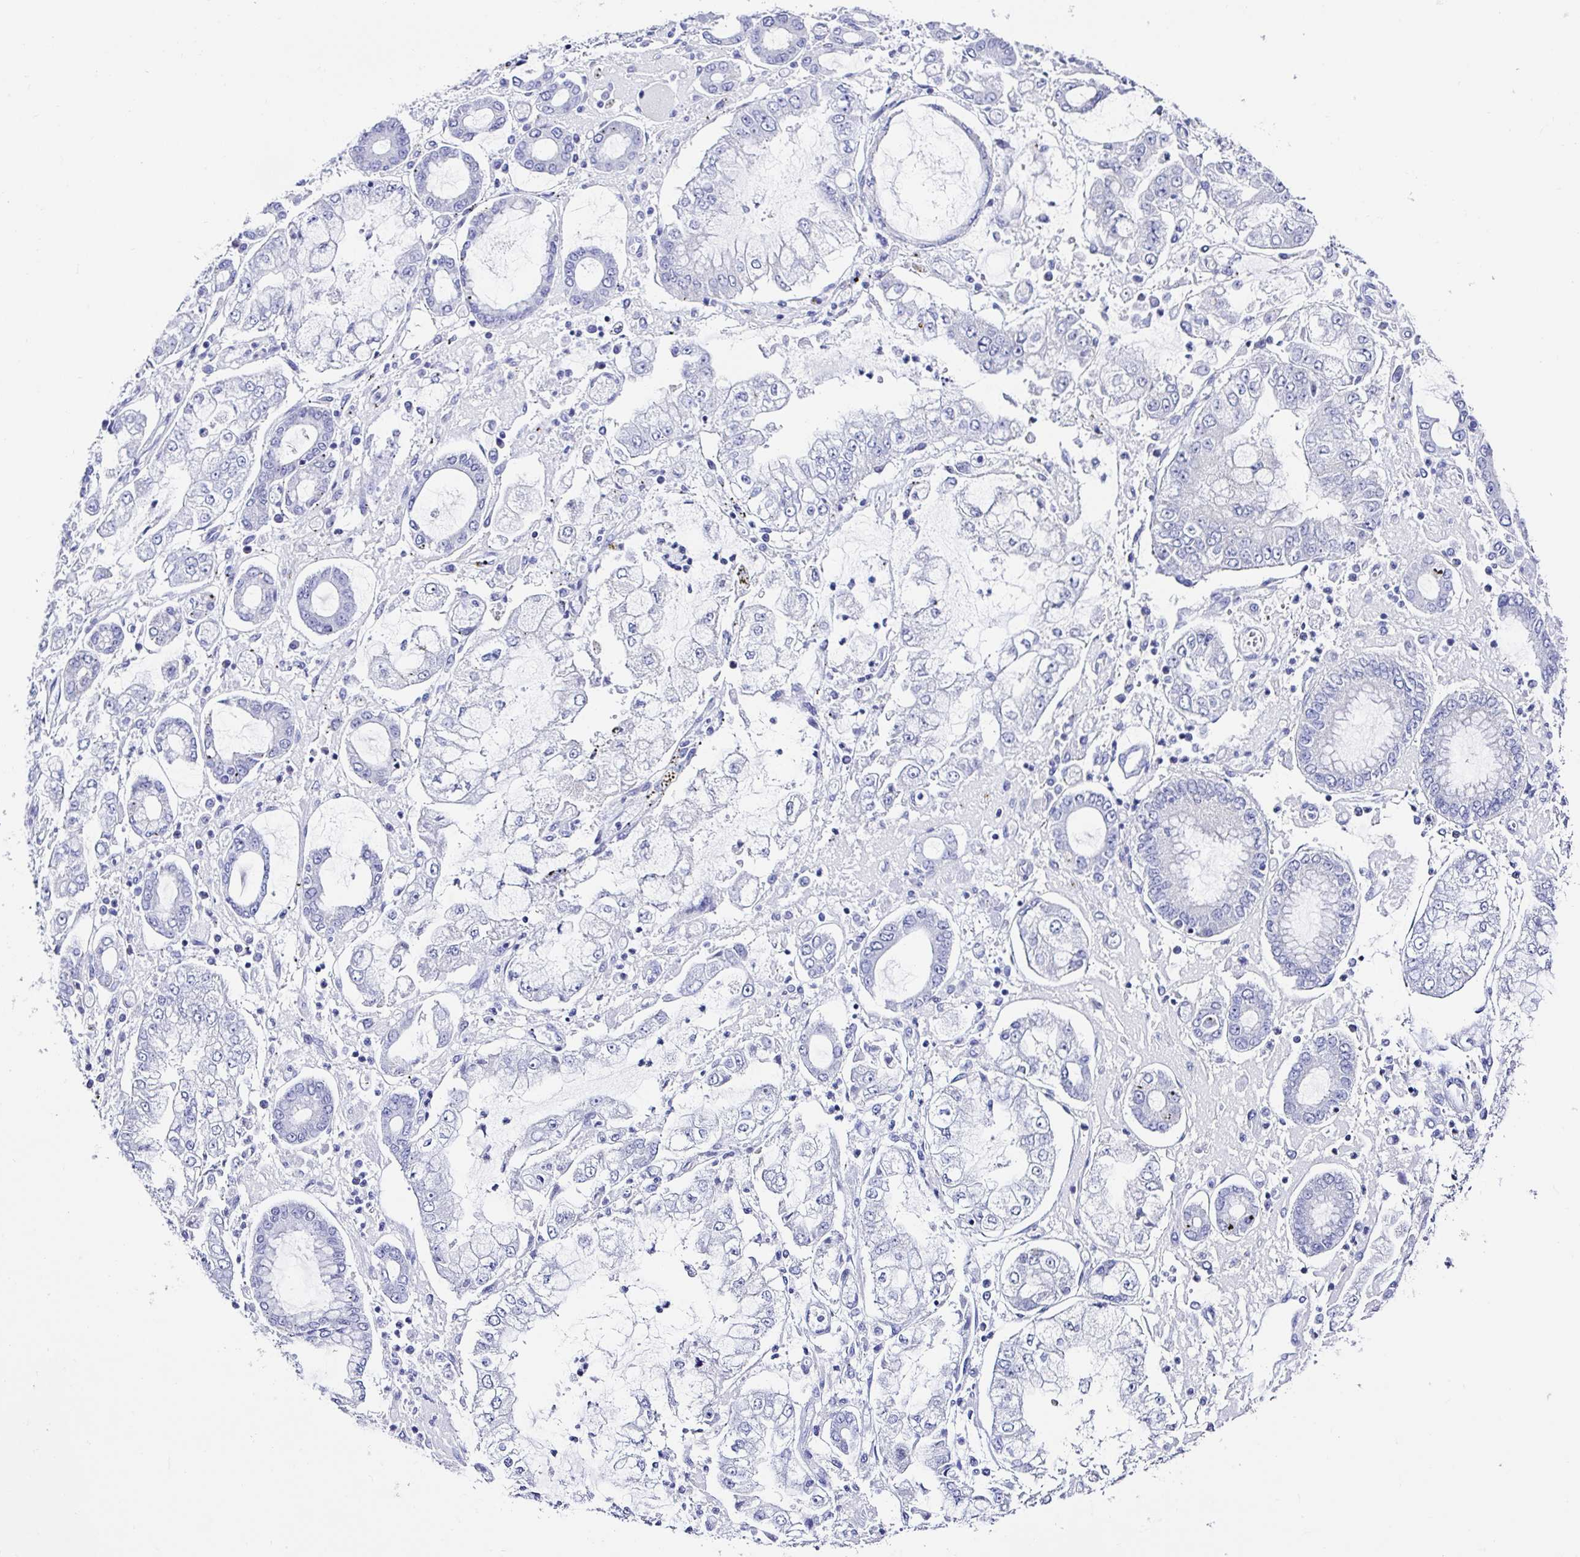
{"staining": {"intensity": "negative", "quantity": "none", "location": "none"}, "tissue": "stomach cancer", "cell_type": "Tumor cells", "image_type": "cancer", "snomed": [{"axis": "morphology", "description": "Adenocarcinoma, NOS"}, {"axis": "topography", "description": "Stomach"}], "caption": "A micrograph of adenocarcinoma (stomach) stained for a protein reveals no brown staining in tumor cells.", "gene": "UGT3A1", "patient": {"sex": "male", "age": 76}}